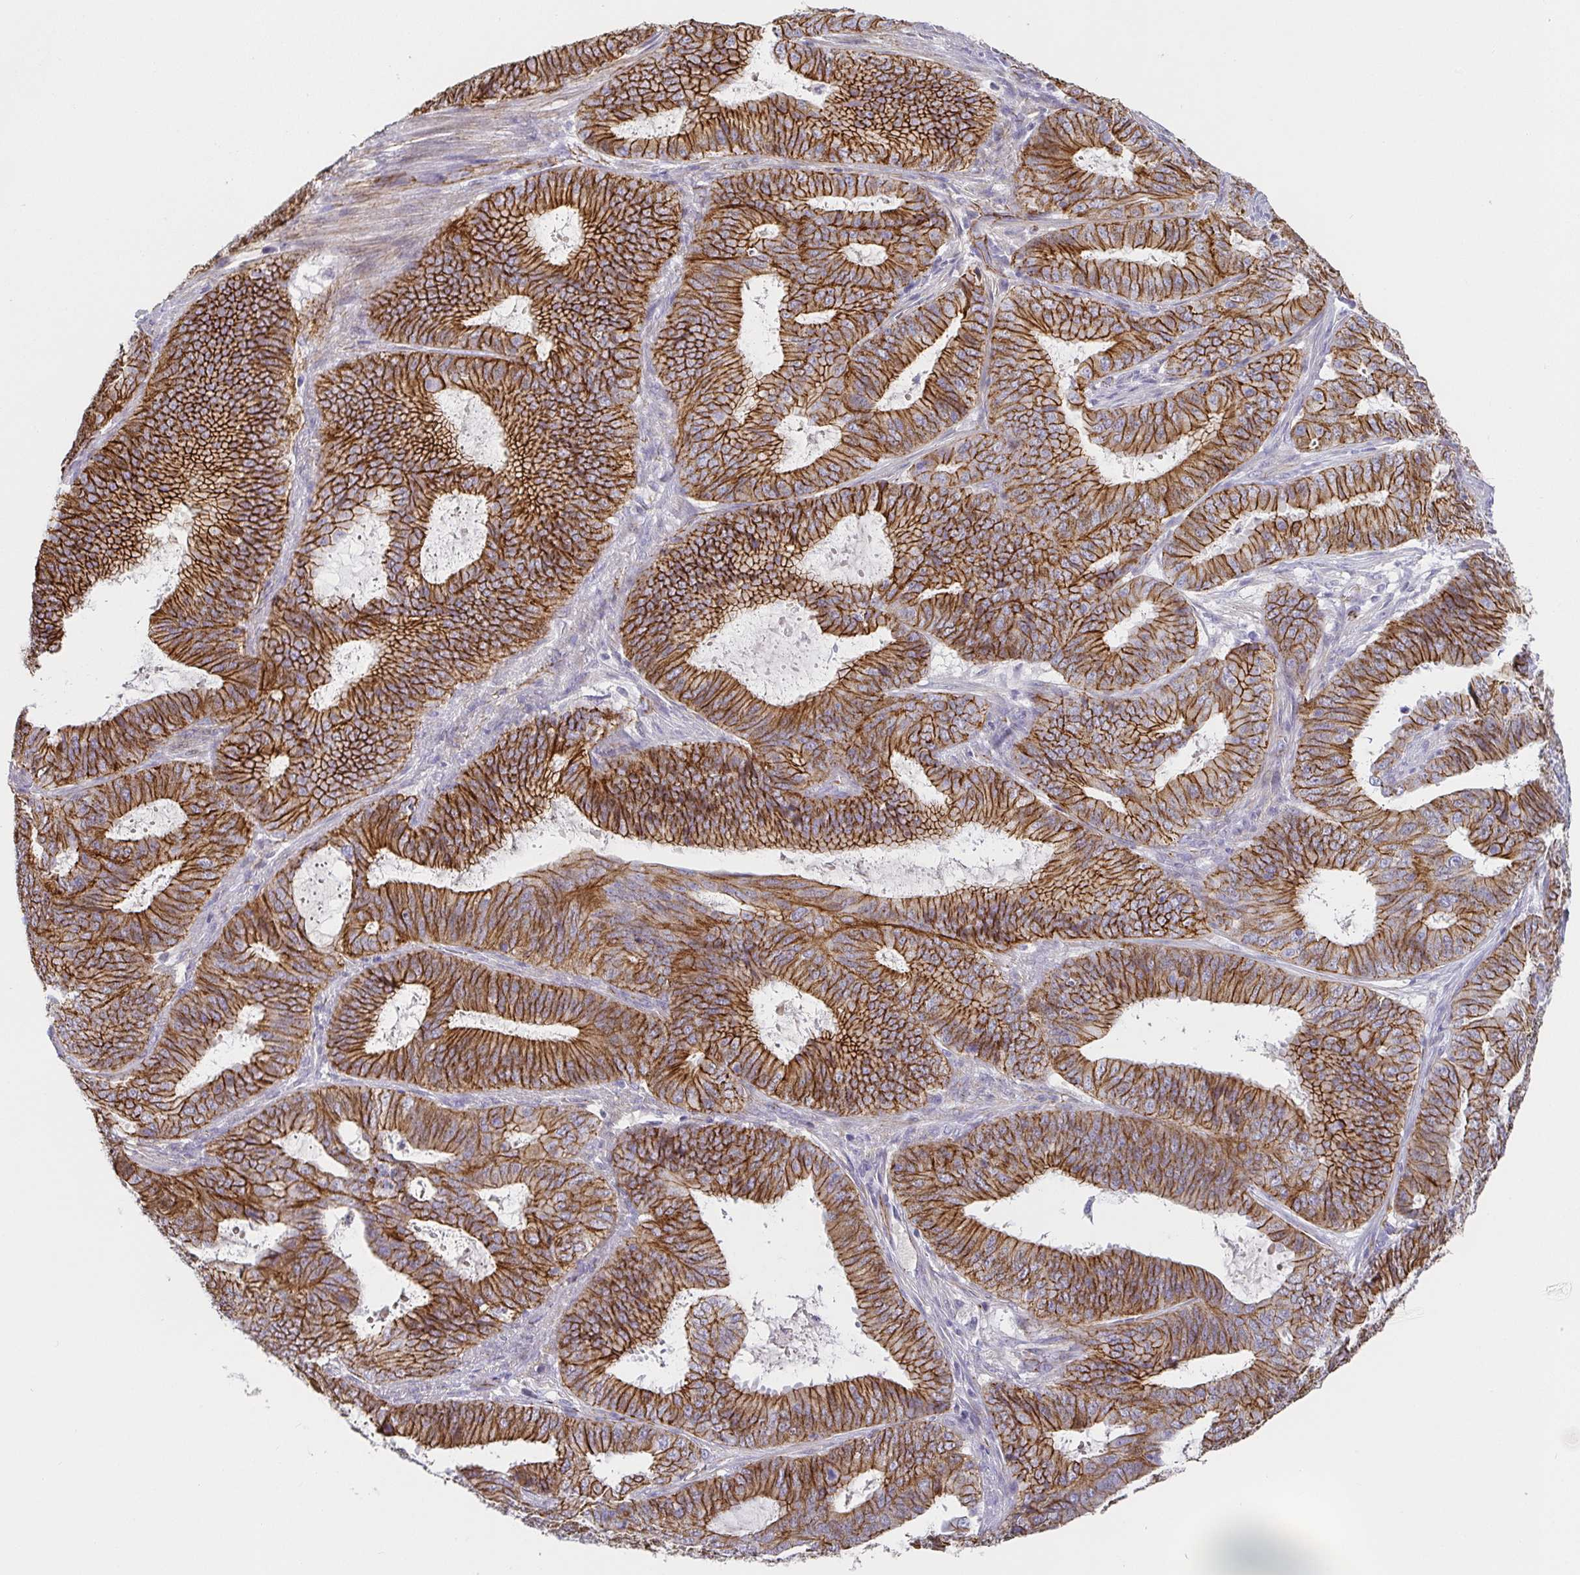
{"staining": {"intensity": "strong", "quantity": ">75%", "location": "cytoplasmic/membranous"}, "tissue": "endometrial cancer", "cell_type": "Tumor cells", "image_type": "cancer", "snomed": [{"axis": "morphology", "description": "Adenocarcinoma, NOS"}, {"axis": "topography", "description": "Endometrium"}], "caption": "Human adenocarcinoma (endometrial) stained for a protein (brown) shows strong cytoplasmic/membranous positive expression in about >75% of tumor cells.", "gene": "PIWIL3", "patient": {"sex": "female", "age": 51}}